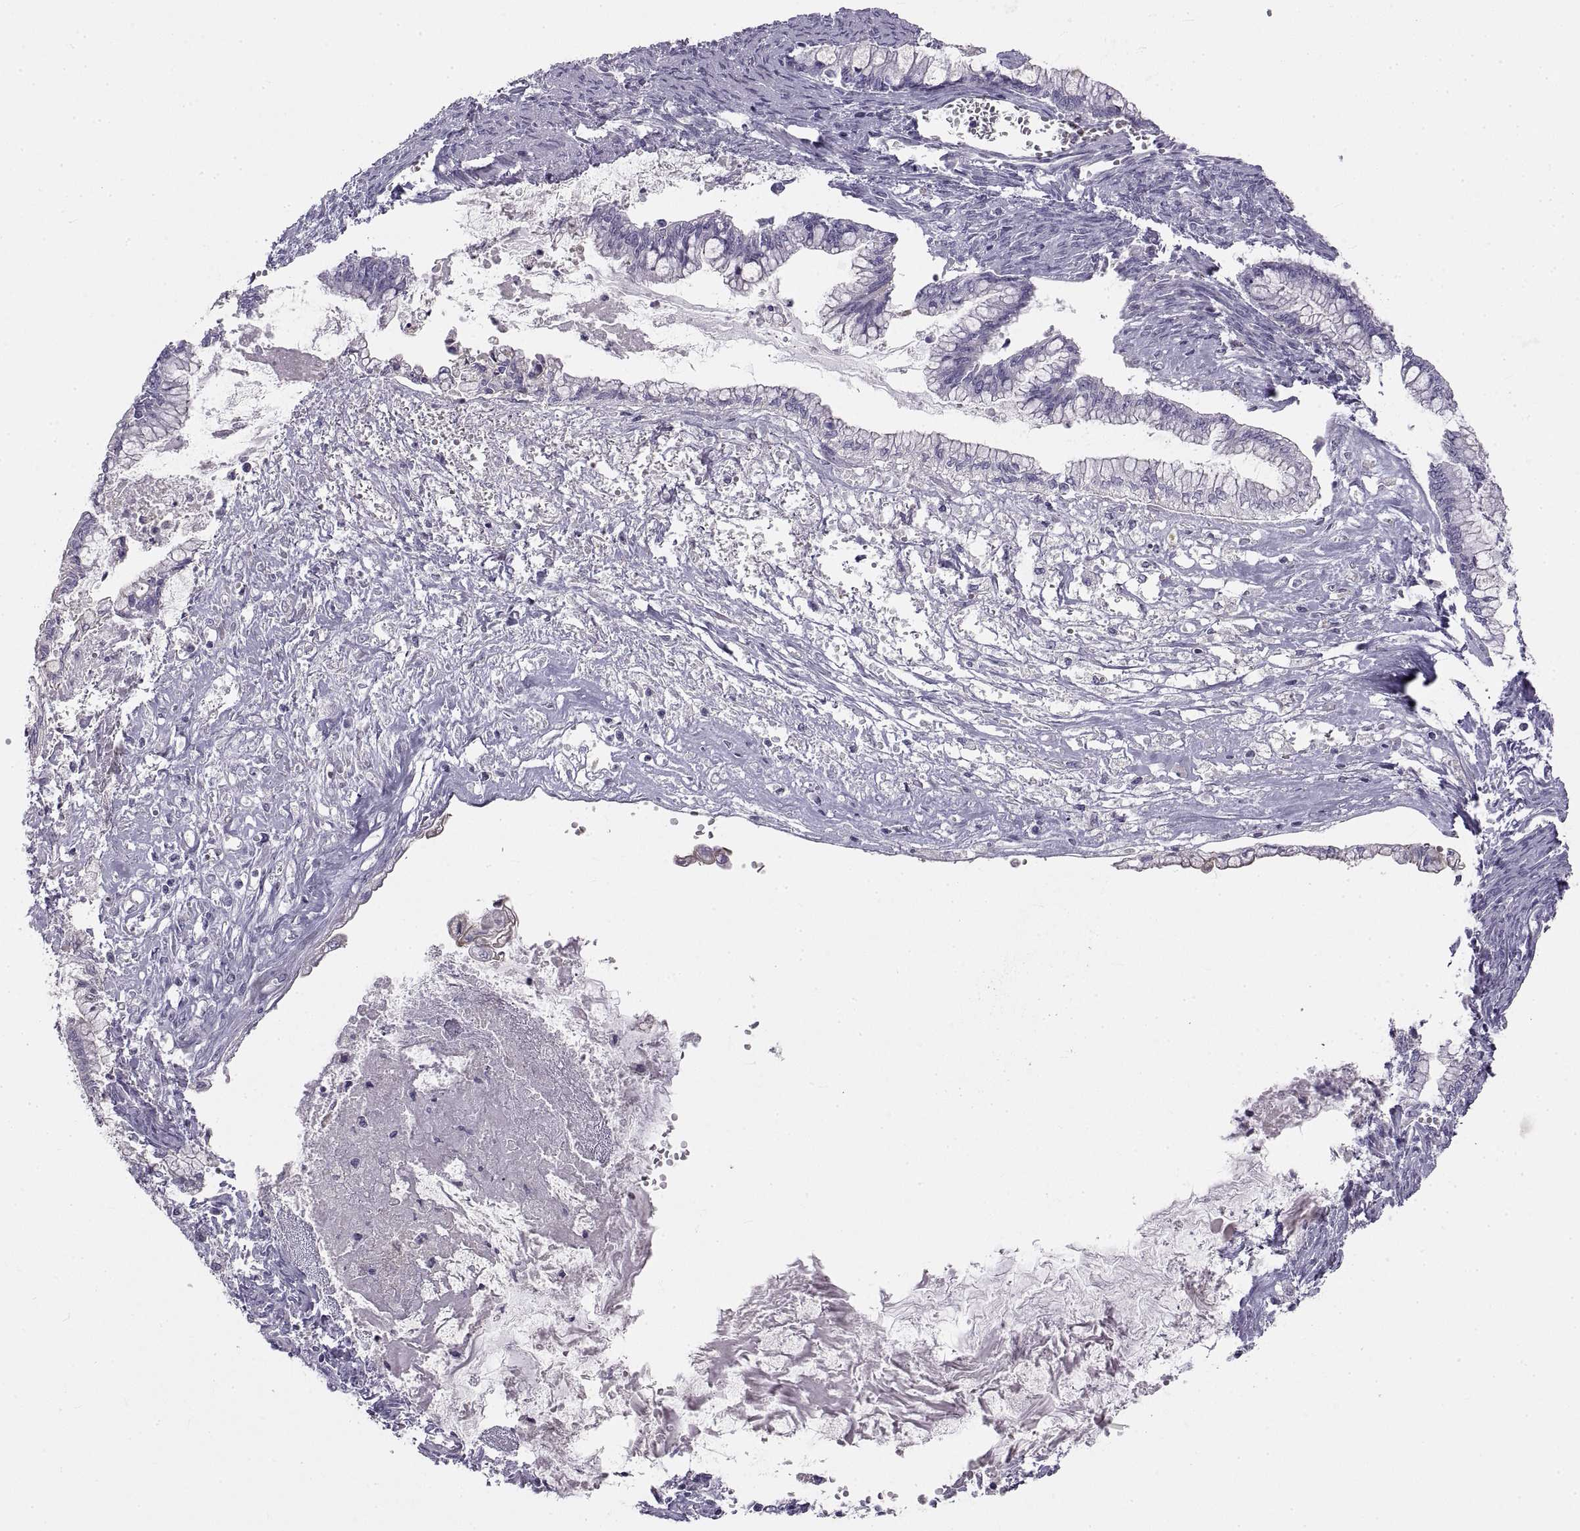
{"staining": {"intensity": "negative", "quantity": "none", "location": "none"}, "tissue": "ovarian cancer", "cell_type": "Tumor cells", "image_type": "cancer", "snomed": [{"axis": "morphology", "description": "Cystadenocarcinoma, mucinous, NOS"}, {"axis": "topography", "description": "Ovary"}], "caption": "High magnification brightfield microscopy of ovarian cancer (mucinous cystadenocarcinoma) stained with DAB (brown) and counterstained with hematoxylin (blue): tumor cells show no significant expression.", "gene": "CRYBB3", "patient": {"sex": "female", "age": 67}}